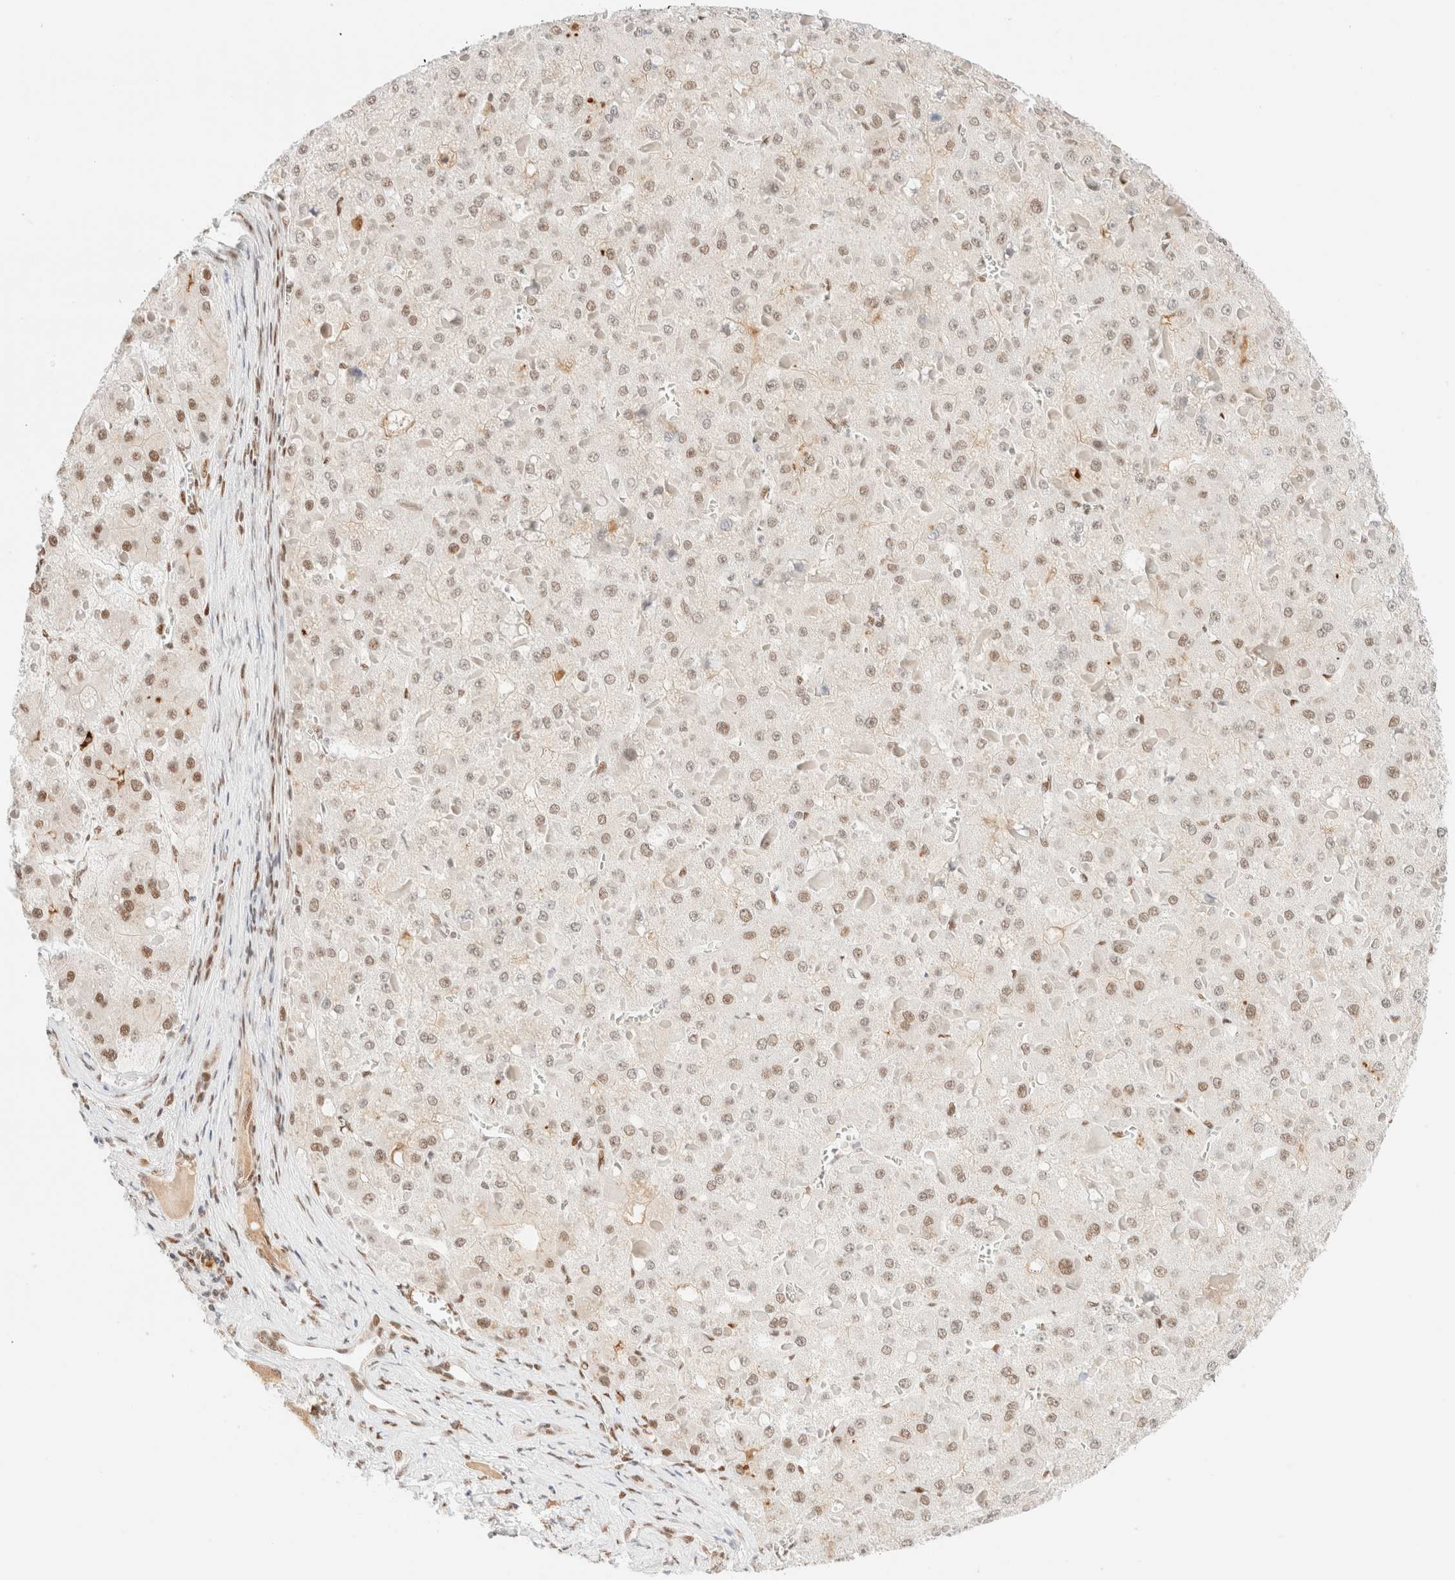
{"staining": {"intensity": "weak", "quantity": ">75%", "location": "nuclear"}, "tissue": "liver cancer", "cell_type": "Tumor cells", "image_type": "cancer", "snomed": [{"axis": "morphology", "description": "Carcinoma, Hepatocellular, NOS"}, {"axis": "topography", "description": "Liver"}], "caption": "A micrograph showing weak nuclear staining in approximately >75% of tumor cells in hepatocellular carcinoma (liver), as visualized by brown immunohistochemical staining.", "gene": "CIC", "patient": {"sex": "female", "age": 73}}